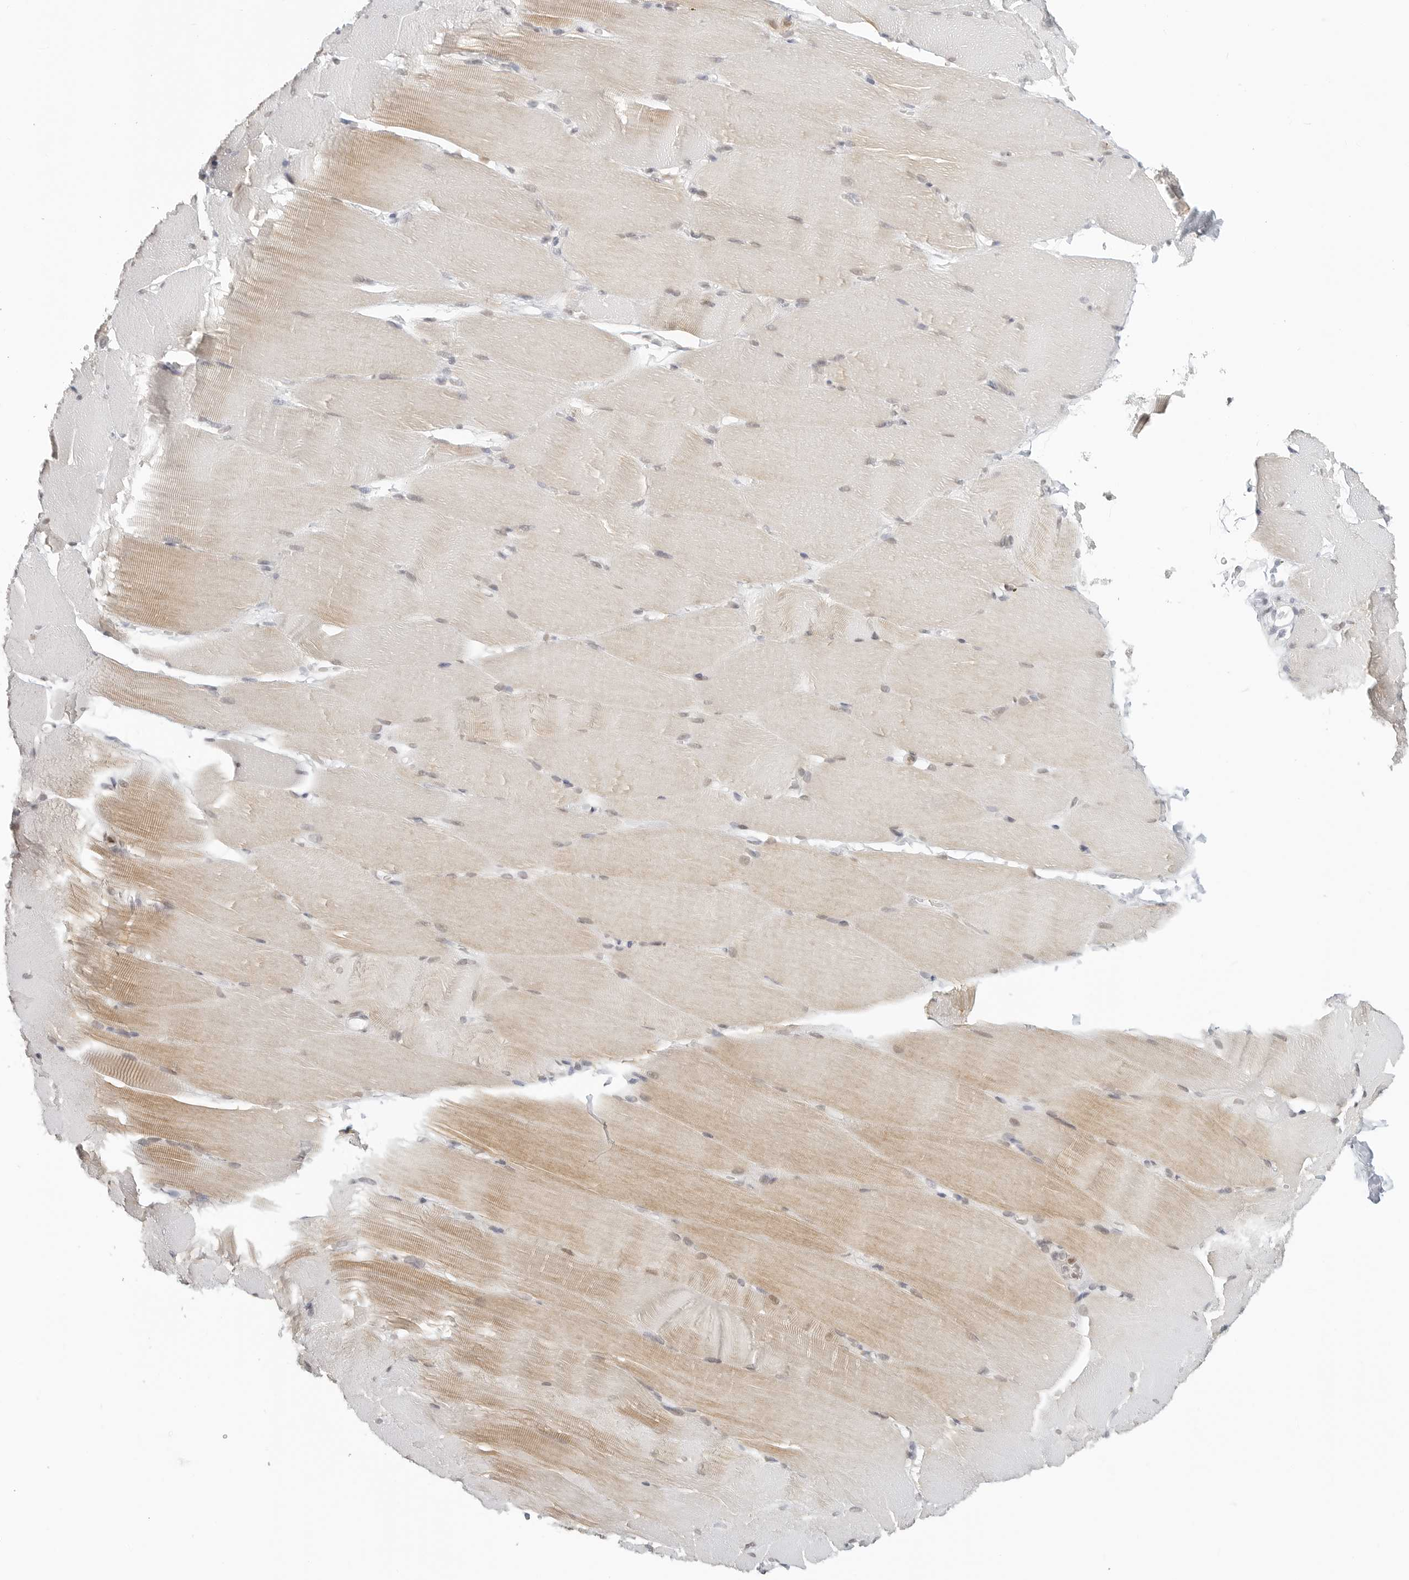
{"staining": {"intensity": "moderate", "quantity": "<25%", "location": "cytoplasmic/membranous"}, "tissue": "skeletal muscle", "cell_type": "Myocytes", "image_type": "normal", "snomed": [{"axis": "morphology", "description": "Normal tissue, NOS"}, {"axis": "topography", "description": "Skeletal muscle"}, {"axis": "topography", "description": "Parathyroid gland"}], "caption": "Moderate cytoplasmic/membranous positivity for a protein is appreciated in about <25% of myocytes of unremarkable skeletal muscle using immunohistochemistry (IHC).", "gene": "METAP1", "patient": {"sex": "female", "age": 37}}